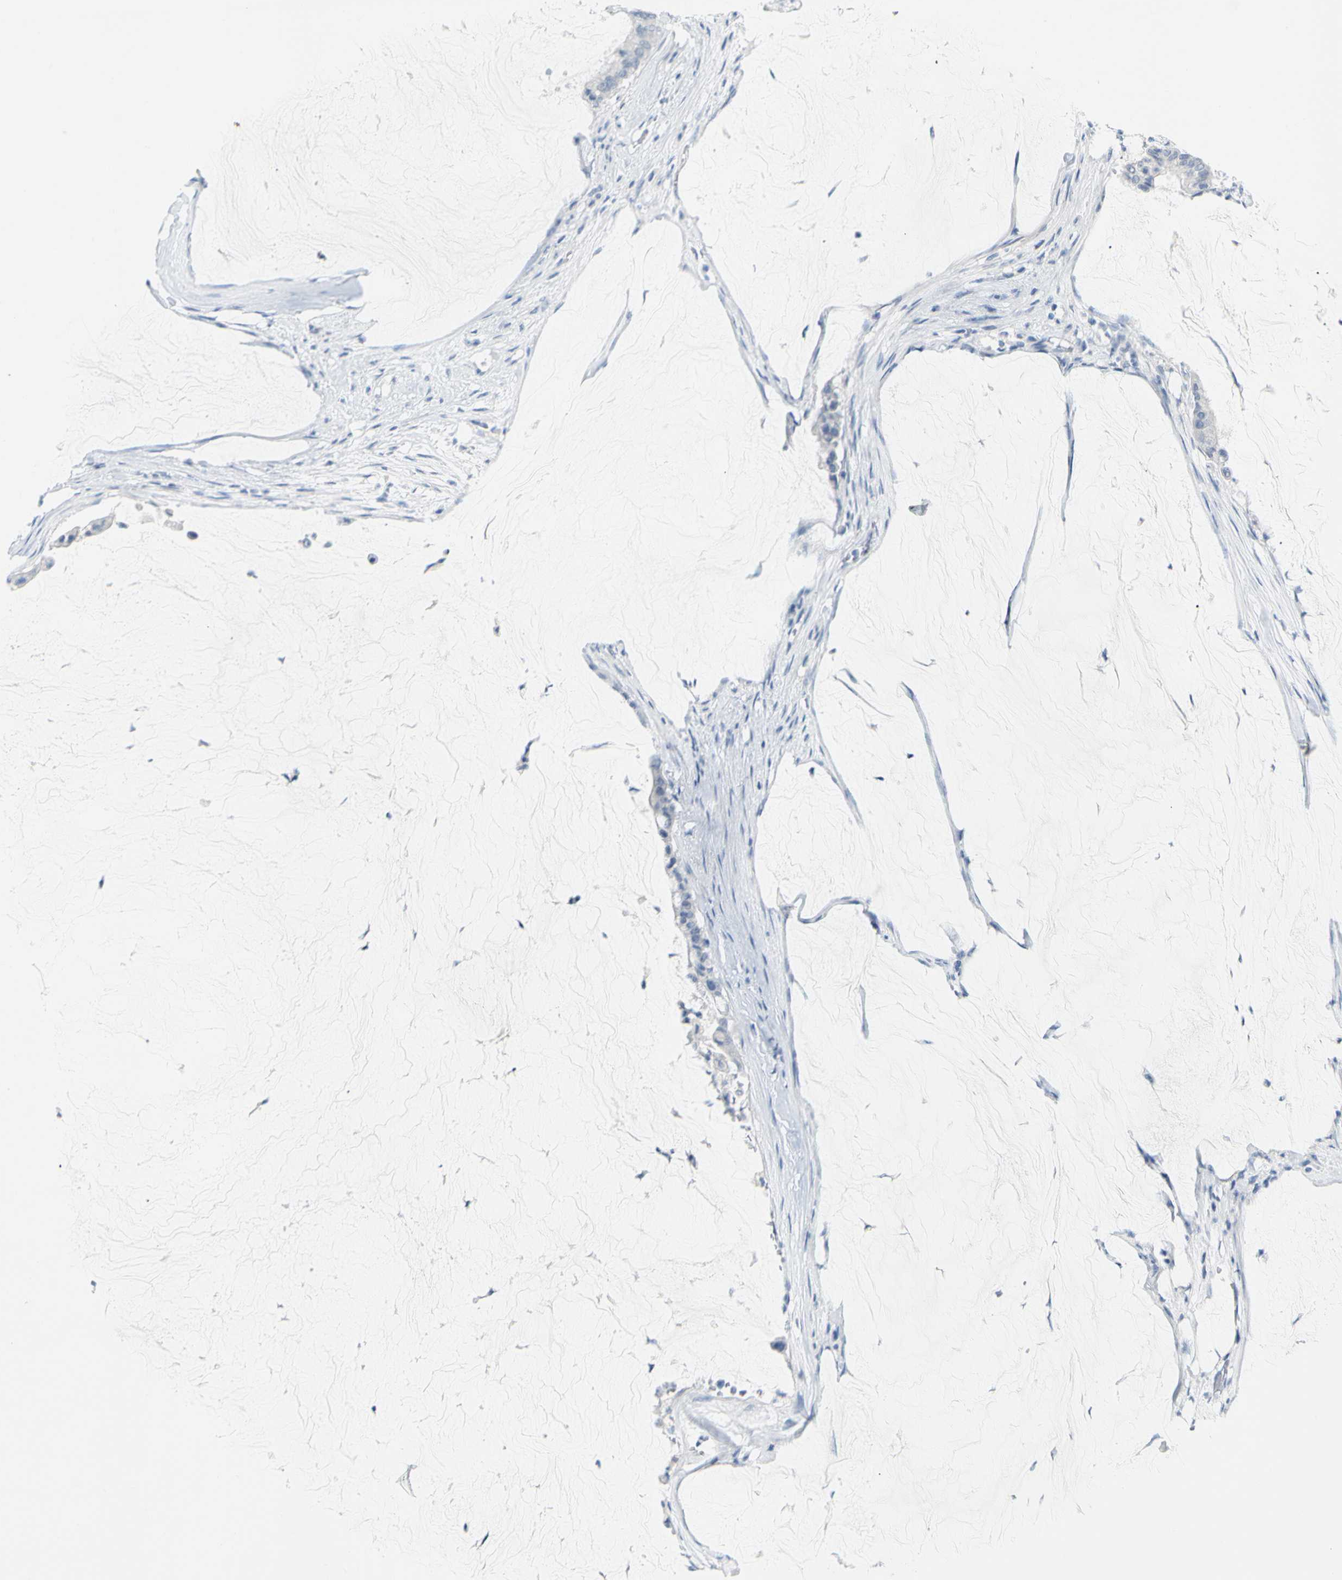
{"staining": {"intensity": "negative", "quantity": "none", "location": "none"}, "tissue": "pancreatic cancer", "cell_type": "Tumor cells", "image_type": "cancer", "snomed": [{"axis": "morphology", "description": "Adenocarcinoma, NOS"}, {"axis": "topography", "description": "Pancreas"}], "caption": "Protein analysis of pancreatic adenocarcinoma reveals no significant positivity in tumor cells.", "gene": "OPN1SW", "patient": {"sex": "male", "age": 41}}